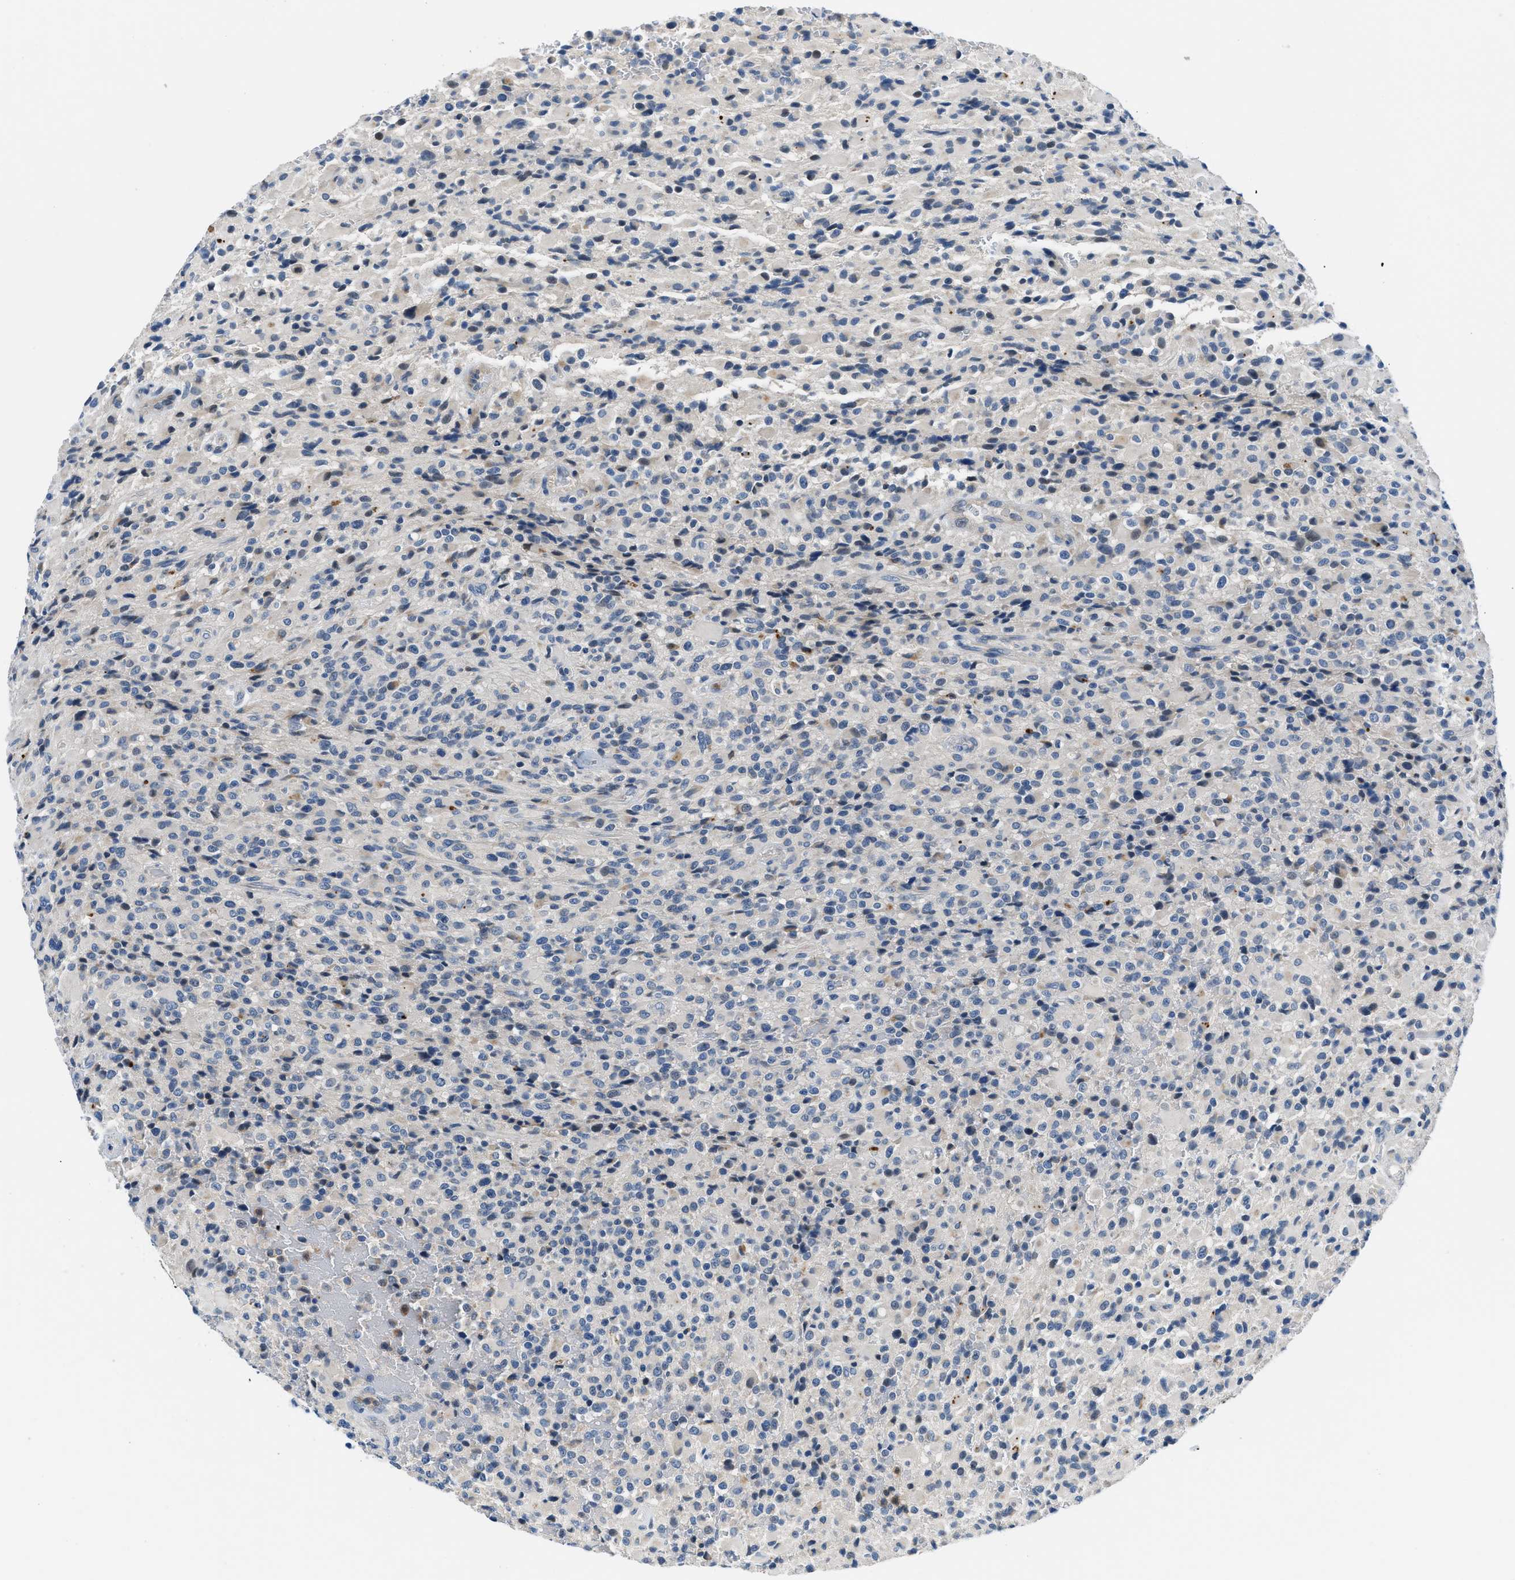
{"staining": {"intensity": "negative", "quantity": "none", "location": "none"}, "tissue": "glioma", "cell_type": "Tumor cells", "image_type": "cancer", "snomed": [{"axis": "morphology", "description": "Glioma, malignant, High grade"}, {"axis": "topography", "description": "Brain"}], "caption": "Tumor cells are negative for brown protein staining in malignant high-grade glioma. (Brightfield microscopy of DAB (3,3'-diaminobenzidine) IHC at high magnification).", "gene": "ADGRE3", "patient": {"sex": "male", "age": 71}}